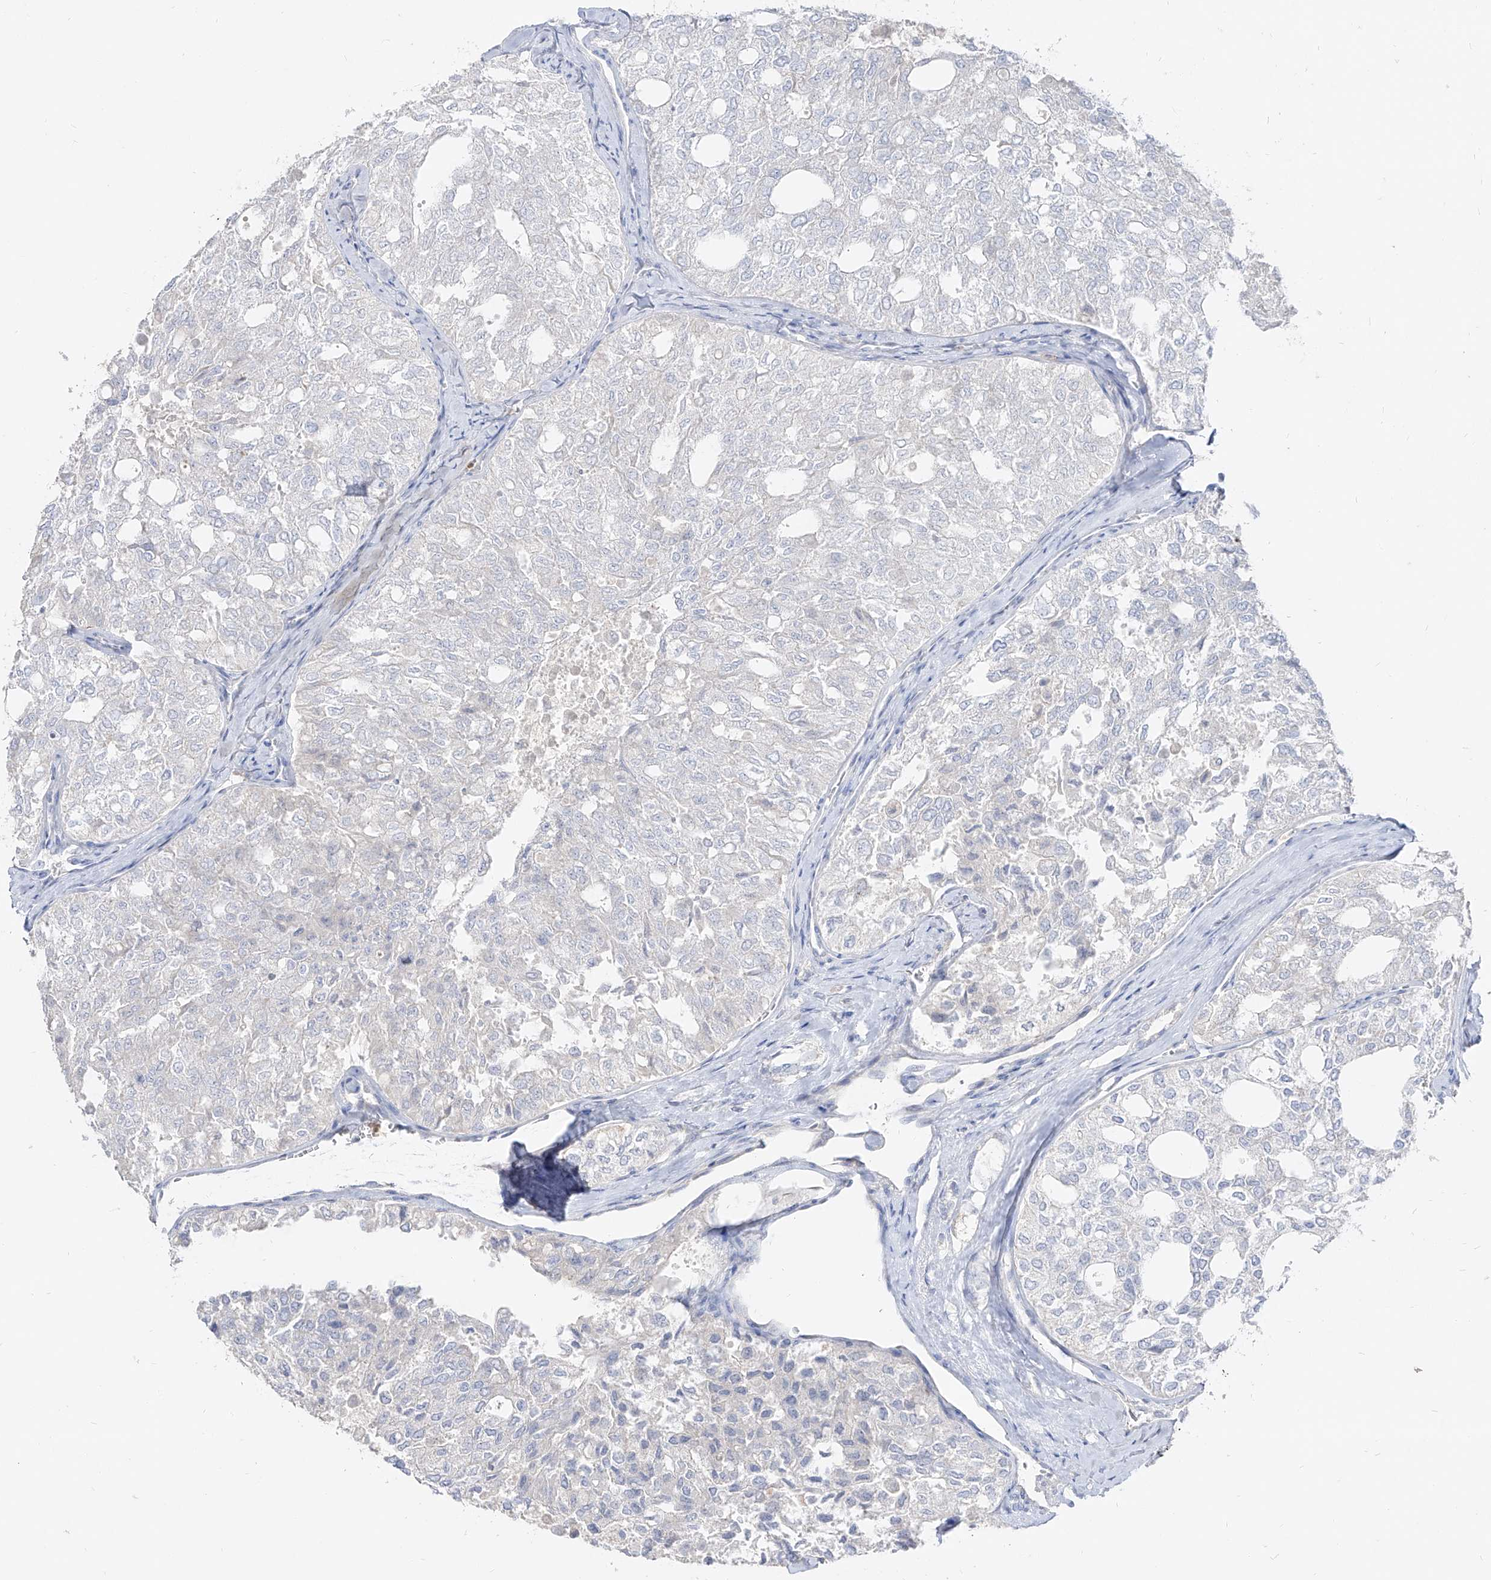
{"staining": {"intensity": "negative", "quantity": "none", "location": "none"}, "tissue": "thyroid cancer", "cell_type": "Tumor cells", "image_type": "cancer", "snomed": [{"axis": "morphology", "description": "Follicular adenoma carcinoma, NOS"}, {"axis": "topography", "description": "Thyroid gland"}], "caption": "An IHC photomicrograph of thyroid cancer (follicular adenoma carcinoma) is shown. There is no staining in tumor cells of thyroid cancer (follicular adenoma carcinoma).", "gene": "RBFOX3", "patient": {"sex": "male", "age": 75}}